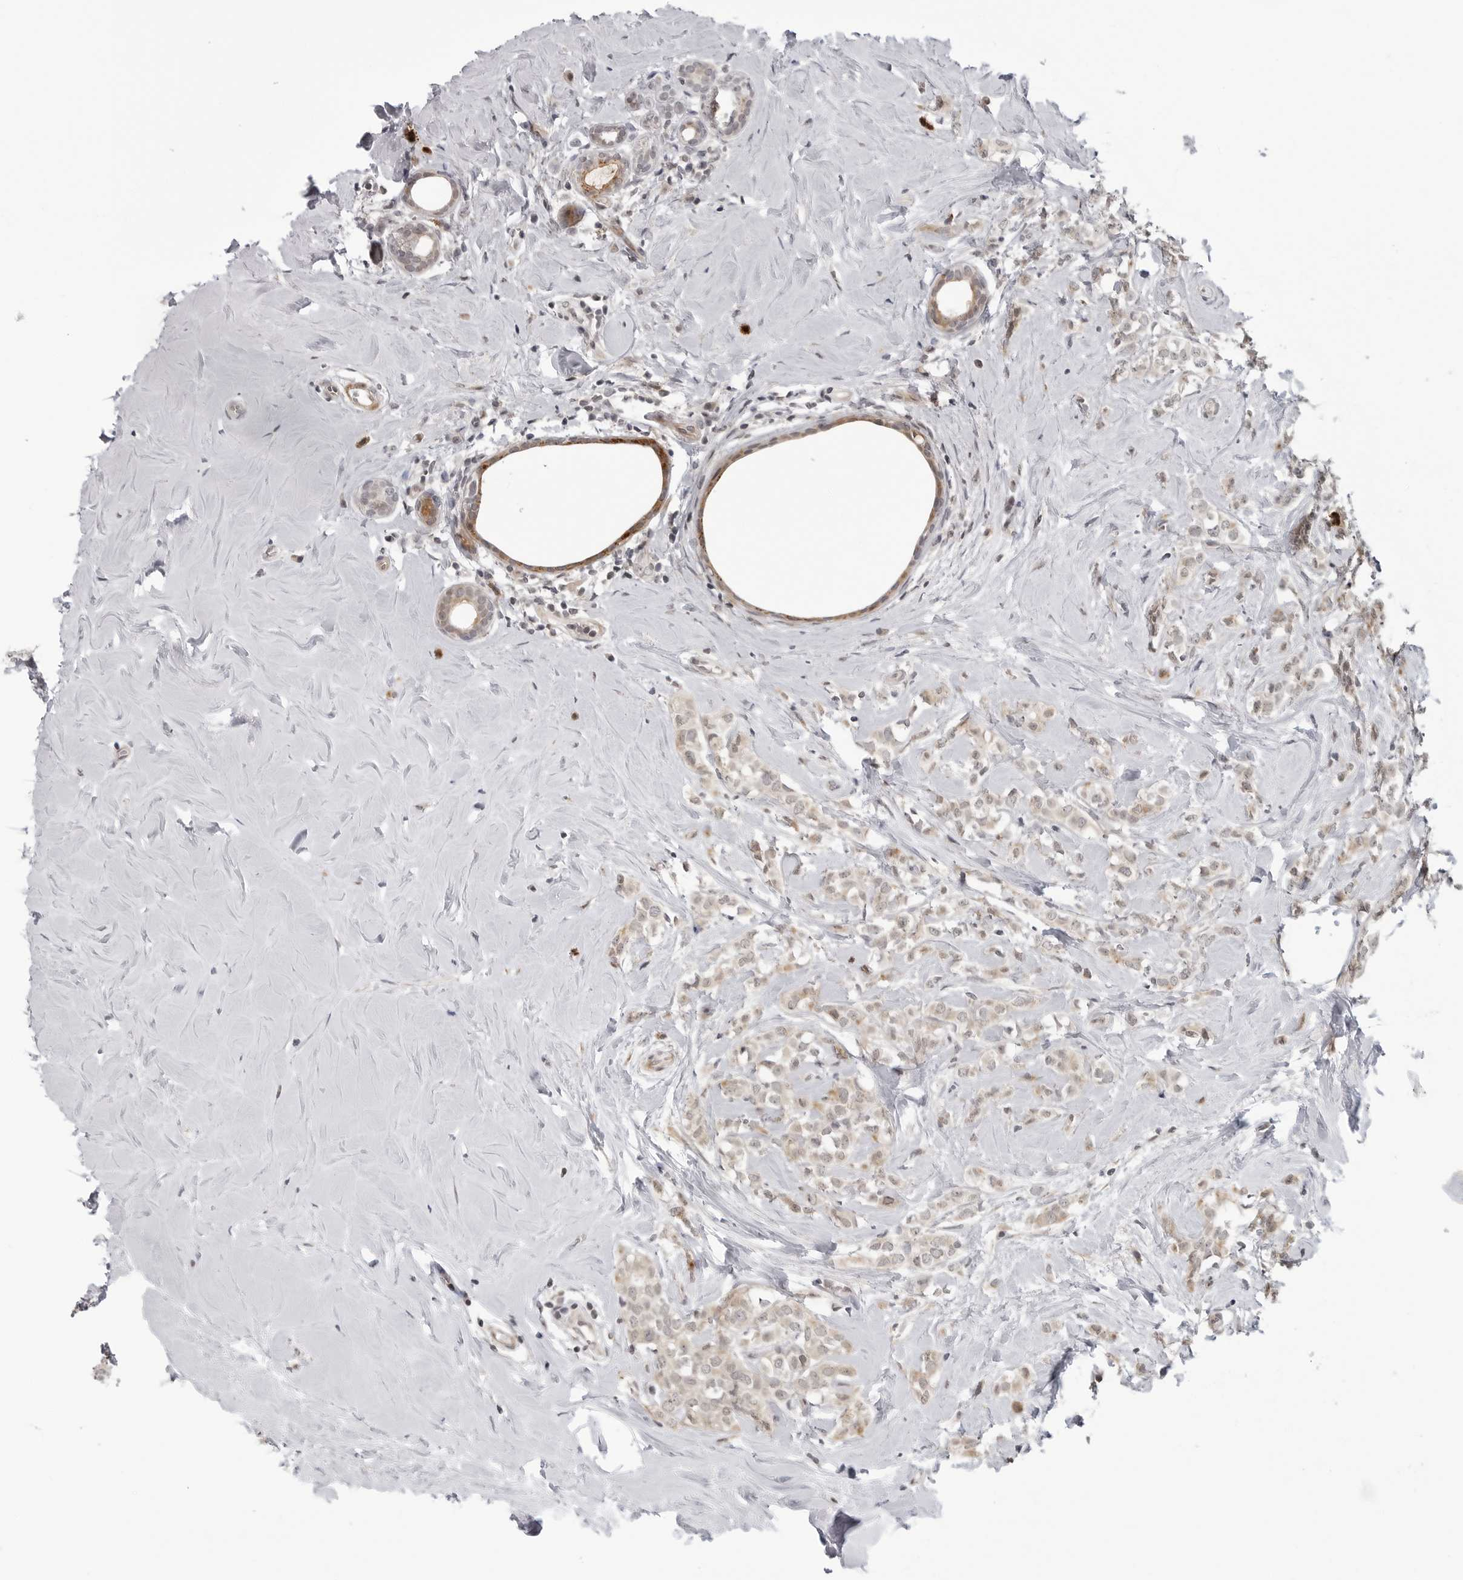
{"staining": {"intensity": "weak", "quantity": ">75%", "location": "cytoplasmic/membranous"}, "tissue": "breast cancer", "cell_type": "Tumor cells", "image_type": "cancer", "snomed": [{"axis": "morphology", "description": "Lobular carcinoma"}, {"axis": "topography", "description": "Breast"}], "caption": "Protein staining demonstrates weak cytoplasmic/membranous expression in about >75% of tumor cells in breast lobular carcinoma. The protein of interest is stained brown, and the nuclei are stained in blue (DAB IHC with brightfield microscopy, high magnification).", "gene": "ADAMTS5", "patient": {"sex": "female", "age": 47}}